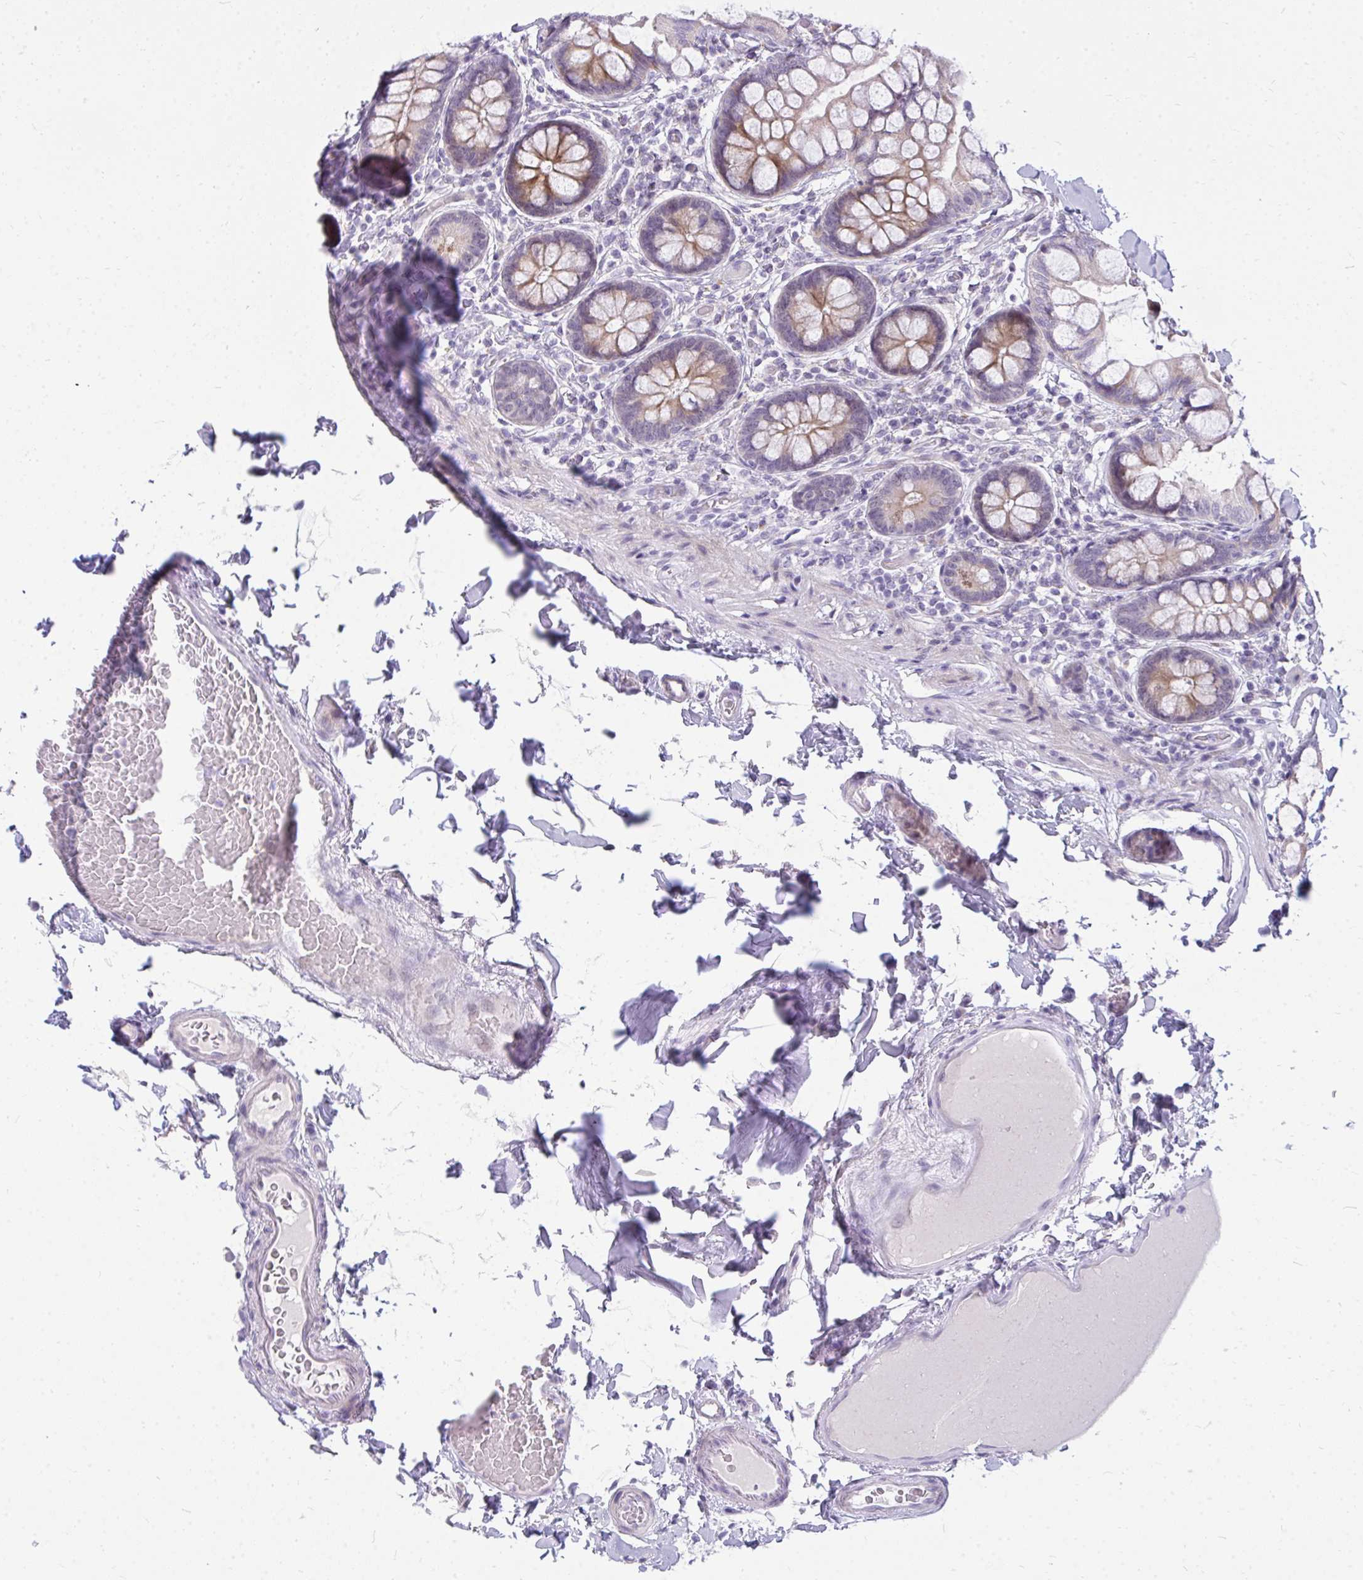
{"staining": {"intensity": "moderate", "quantity": ">75%", "location": "cytoplasmic/membranous"}, "tissue": "small intestine", "cell_type": "Glandular cells", "image_type": "normal", "snomed": [{"axis": "morphology", "description": "Normal tissue, NOS"}, {"axis": "topography", "description": "Small intestine"}], "caption": "Immunohistochemical staining of unremarkable human small intestine exhibits medium levels of moderate cytoplasmic/membranous positivity in about >75% of glandular cells. The staining is performed using DAB (3,3'-diaminobenzidine) brown chromogen to label protein expression. The nuclei are counter-stained blue using hematoxylin.", "gene": "ZSCAN25", "patient": {"sex": "male", "age": 70}}